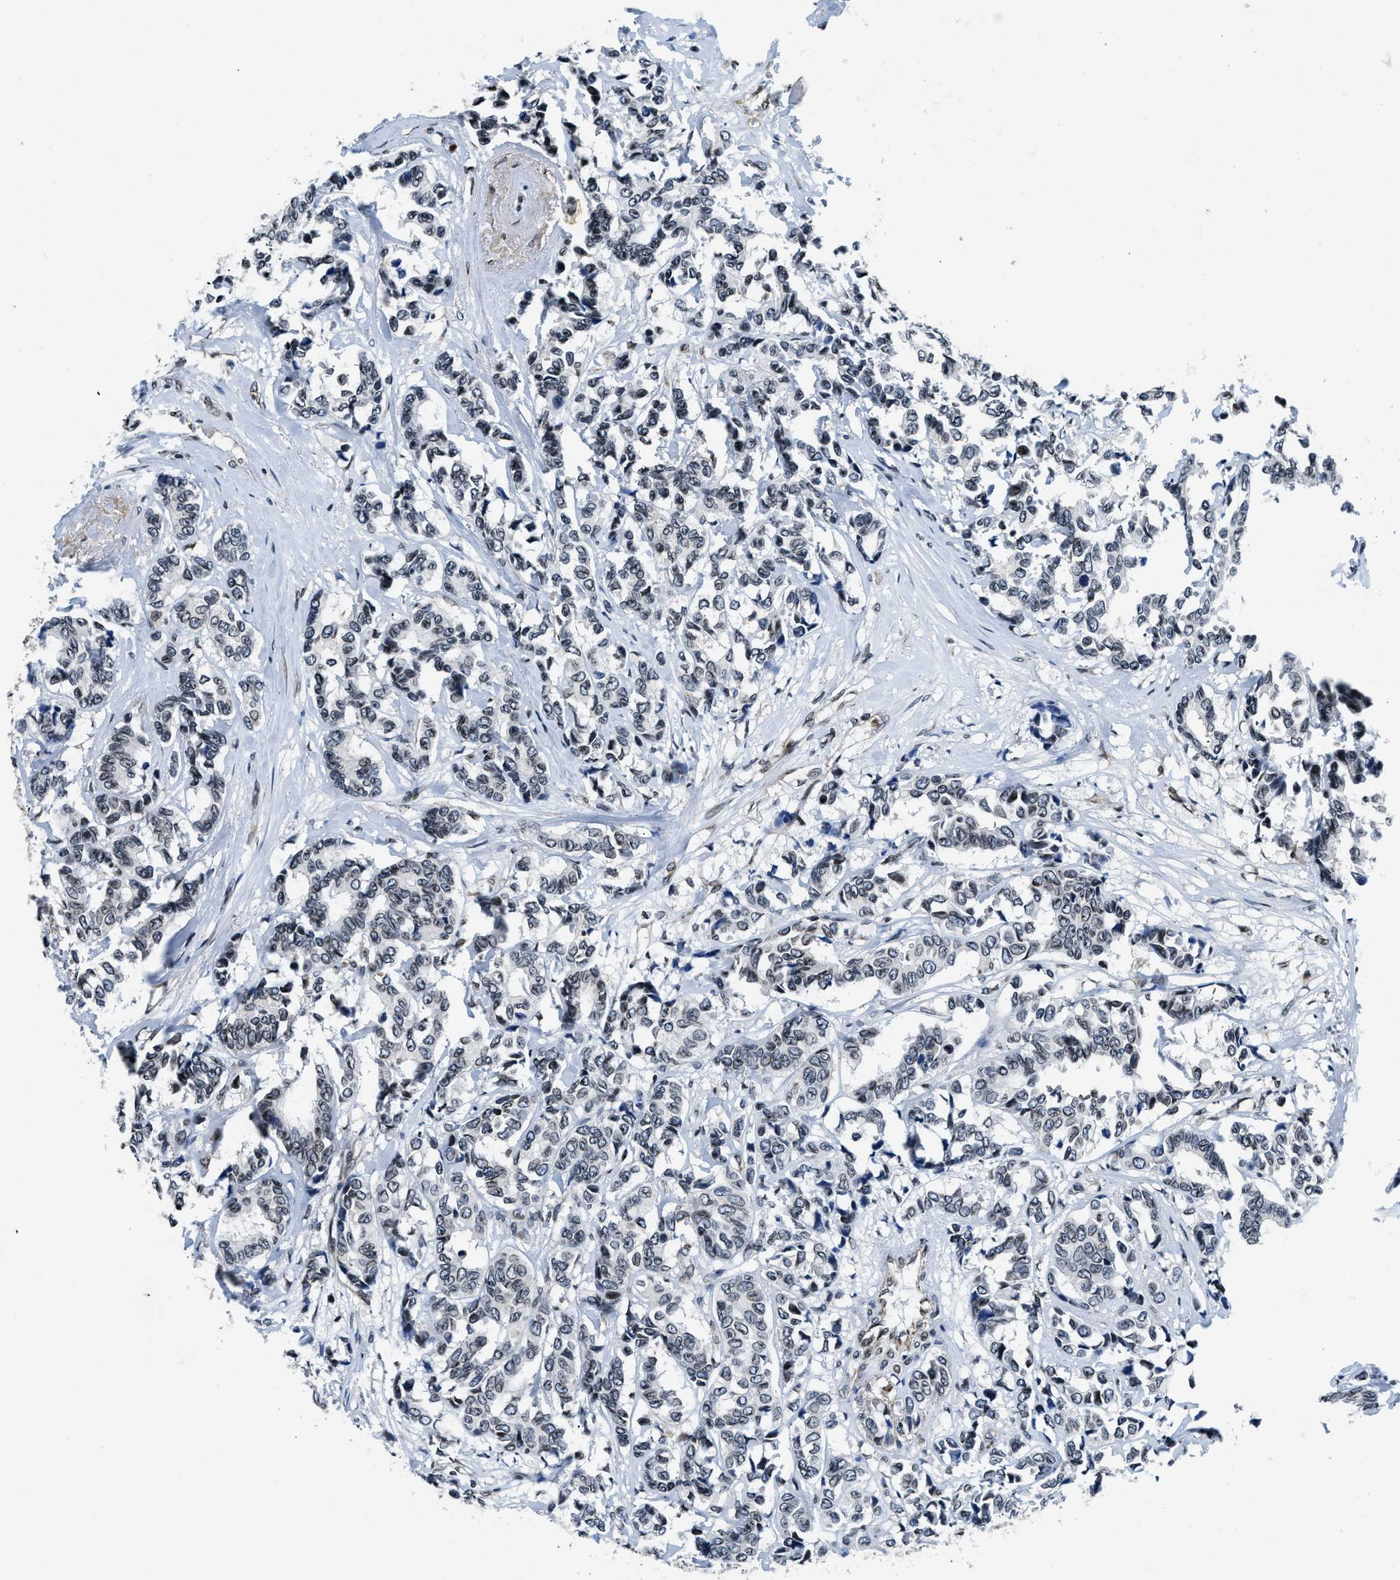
{"staining": {"intensity": "weak", "quantity": ">75%", "location": "nuclear"}, "tissue": "breast cancer", "cell_type": "Tumor cells", "image_type": "cancer", "snomed": [{"axis": "morphology", "description": "Duct carcinoma"}, {"axis": "topography", "description": "Breast"}], "caption": "This micrograph reveals immunohistochemistry staining of human breast invasive ductal carcinoma, with low weak nuclear positivity in approximately >75% of tumor cells.", "gene": "ZC3HC1", "patient": {"sex": "female", "age": 87}}